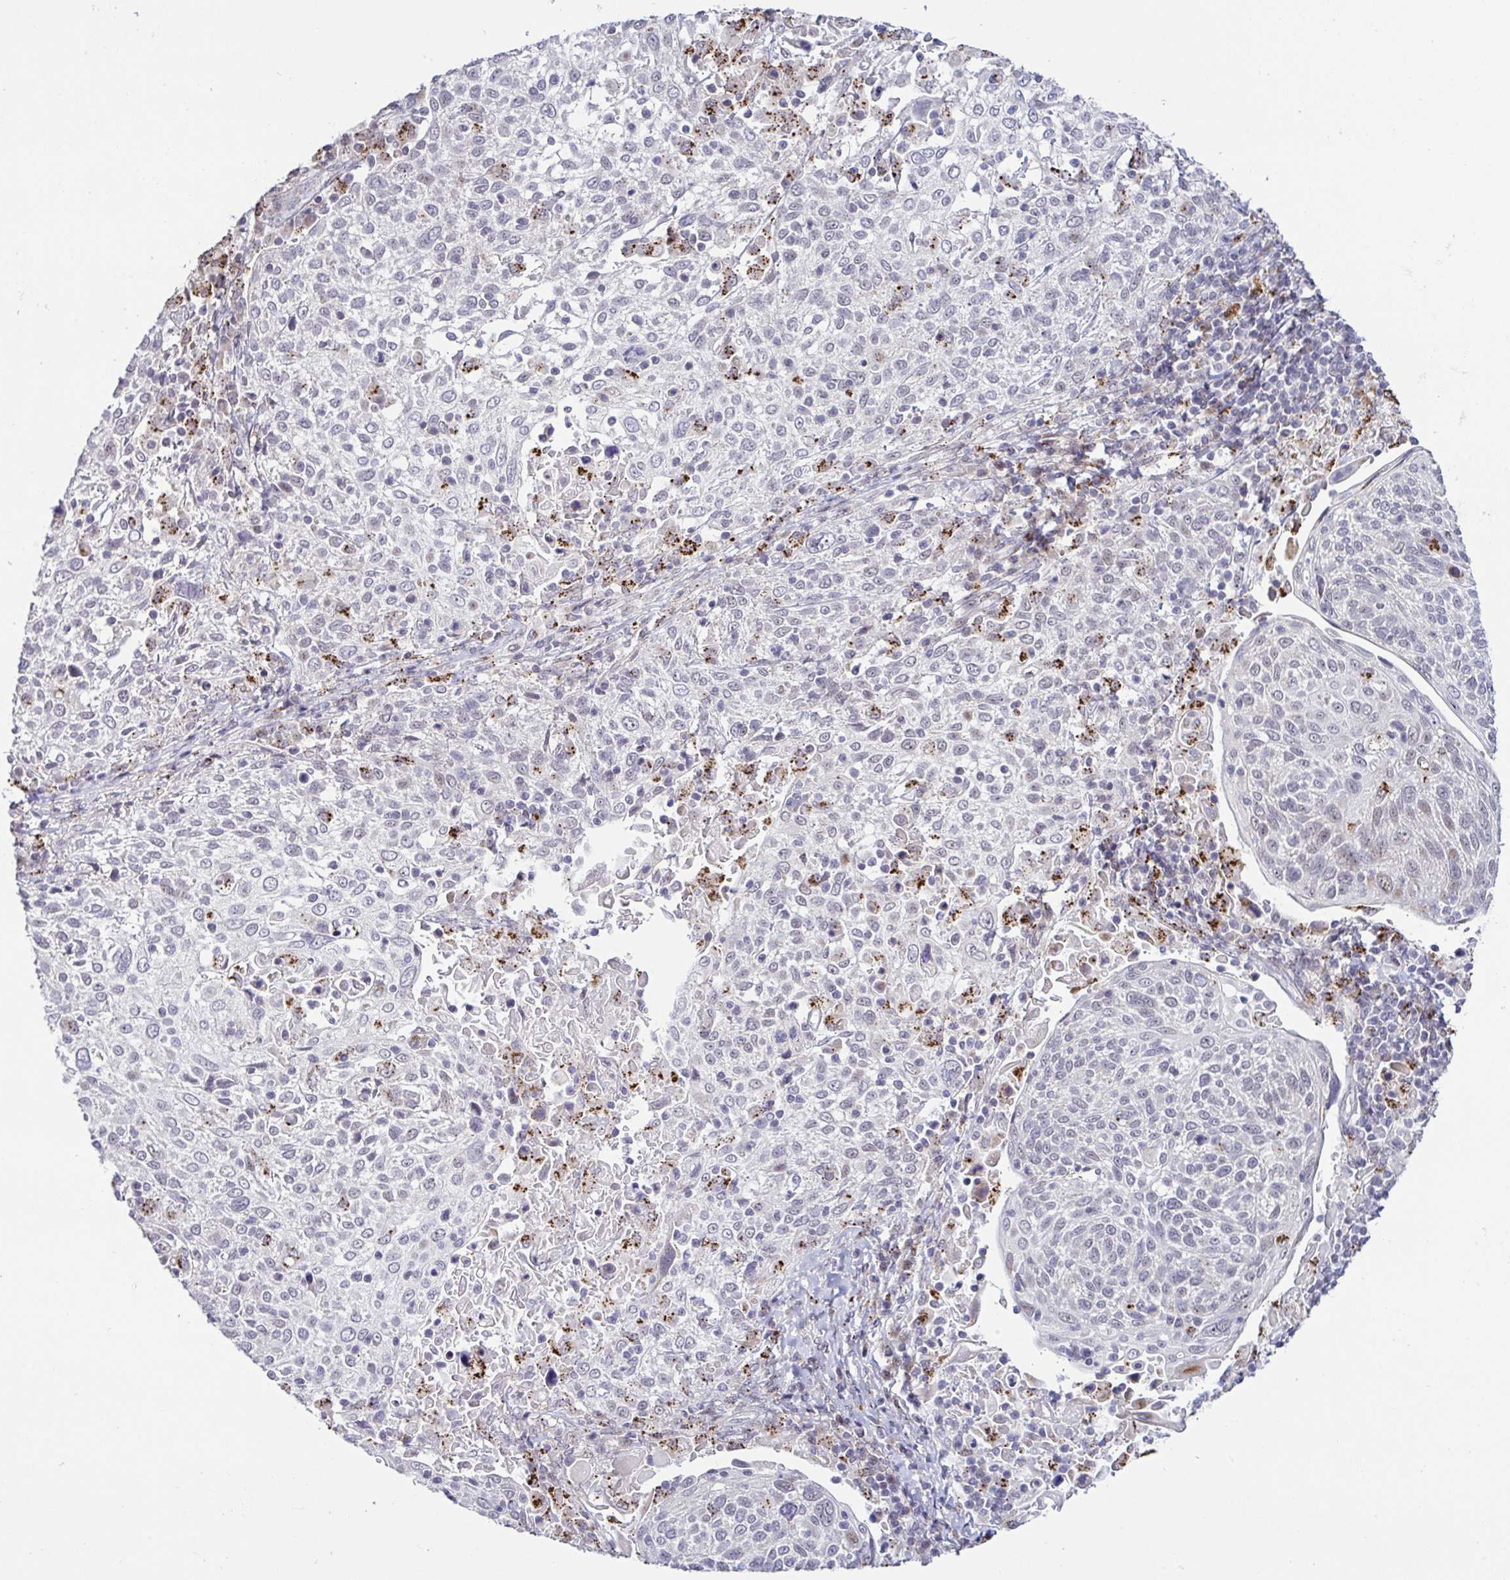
{"staining": {"intensity": "weak", "quantity": "<25%", "location": "cytoplasmic/membranous"}, "tissue": "cervical cancer", "cell_type": "Tumor cells", "image_type": "cancer", "snomed": [{"axis": "morphology", "description": "Squamous cell carcinoma, NOS"}, {"axis": "topography", "description": "Cervix"}], "caption": "High power microscopy image of an immunohistochemistry (IHC) histopathology image of squamous cell carcinoma (cervical), revealing no significant expression in tumor cells. (Stains: DAB immunohistochemistry with hematoxylin counter stain, Microscopy: brightfield microscopy at high magnification).", "gene": "DZIP1", "patient": {"sex": "female", "age": 61}}